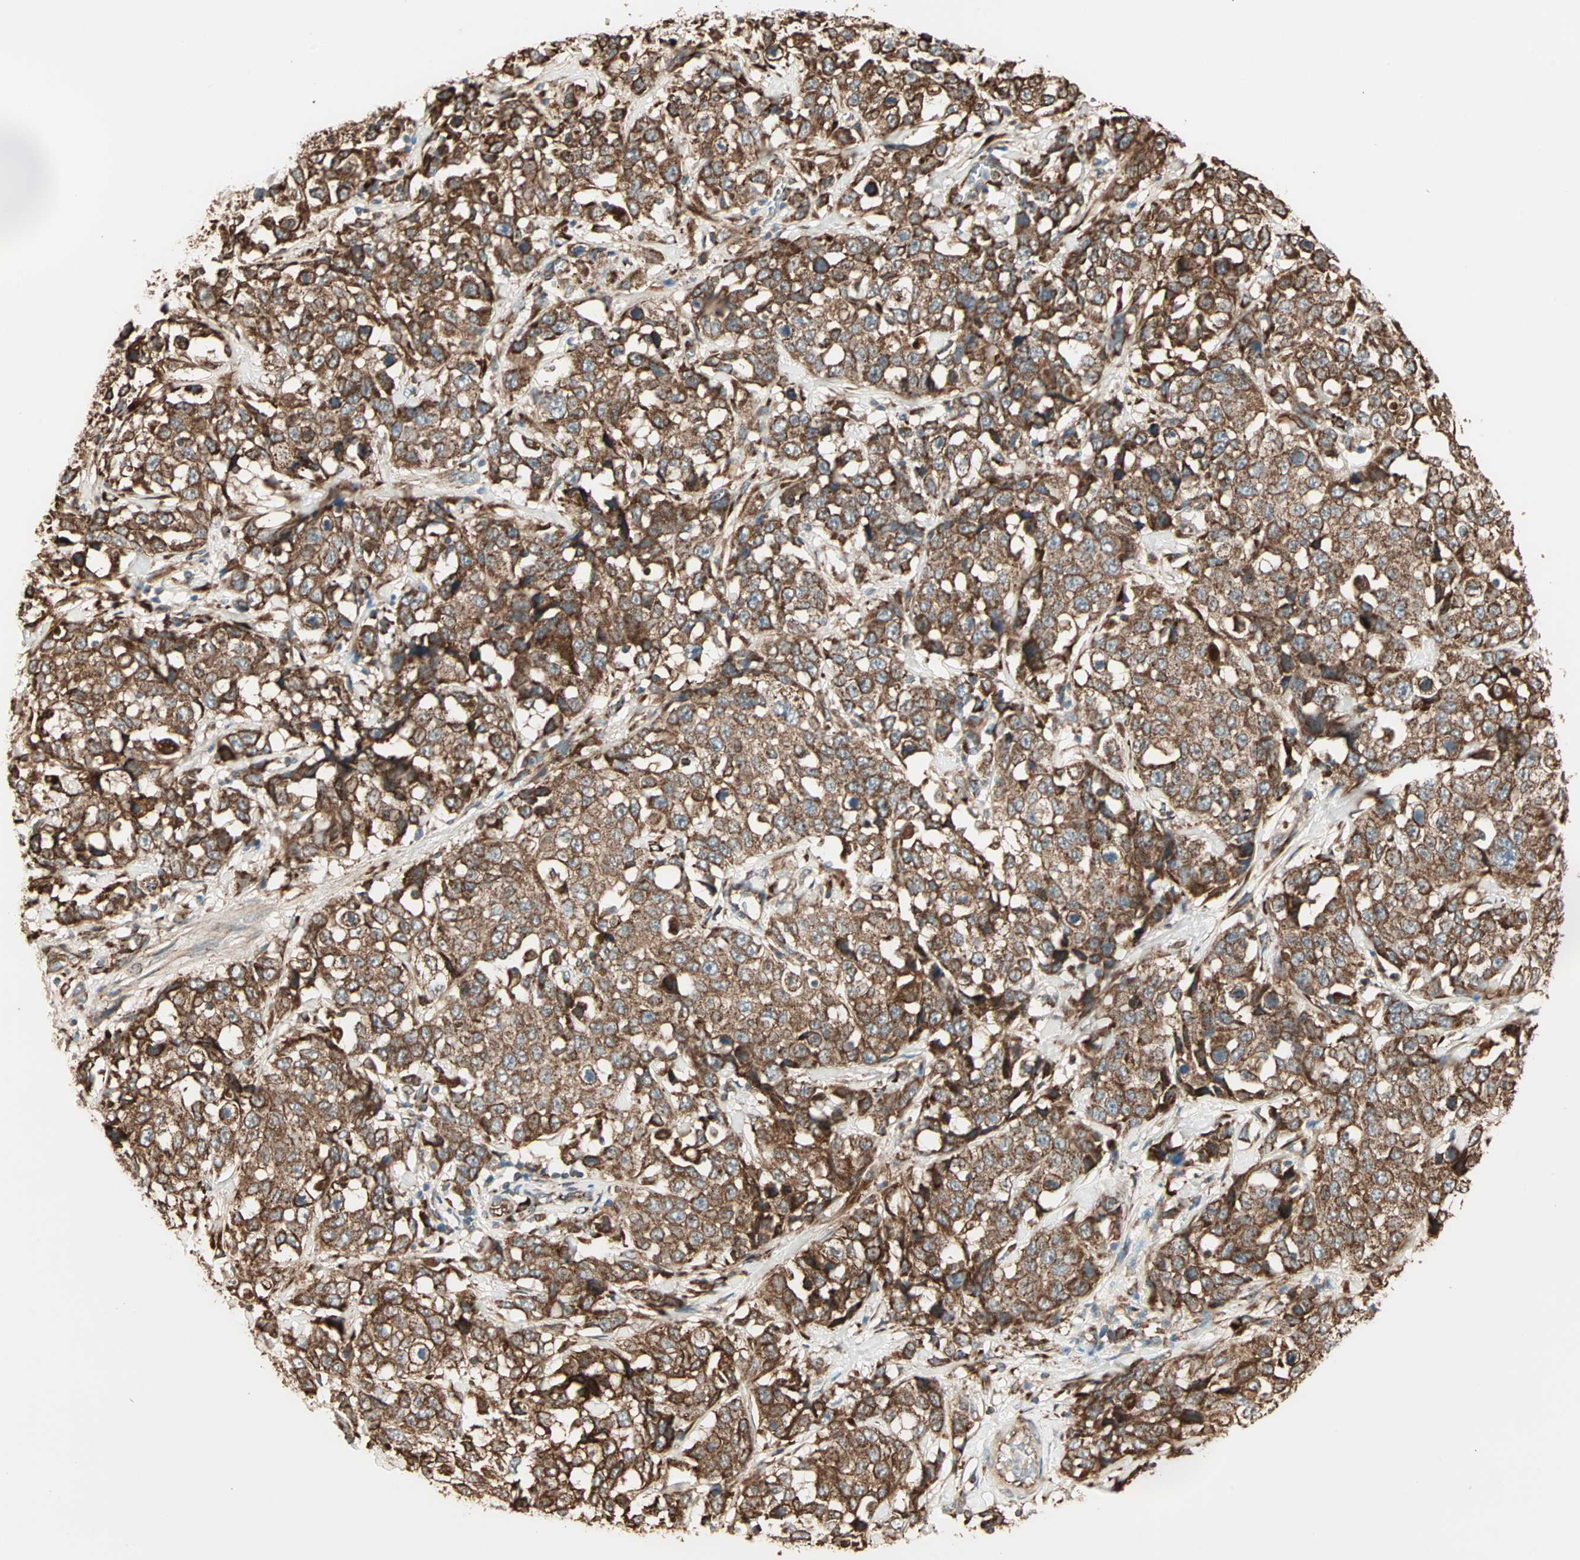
{"staining": {"intensity": "strong", "quantity": ">75%", "location": "cytoplasmic/membranous"}, "tissue": "stomach cancer", "cell_type": "Tumor cells", "image_type": "cancer", "snomed": [{"axis": "morphology", "description": "Normal tissue, NOS"}, {"axis": "morphology", "description": "Adenocarcinoma, NOS"}, {"axis": "topography", "description": "Stomach"}], "caption": "Human stomach cancer (adenocarcinoma) stained for a protein (brown) reveals strong cytoplasmic/membranous positive expression in approximately >75% of tumor cells.", "gene": "P4HA1", "patient": {"sex": "male", "age": 48}}